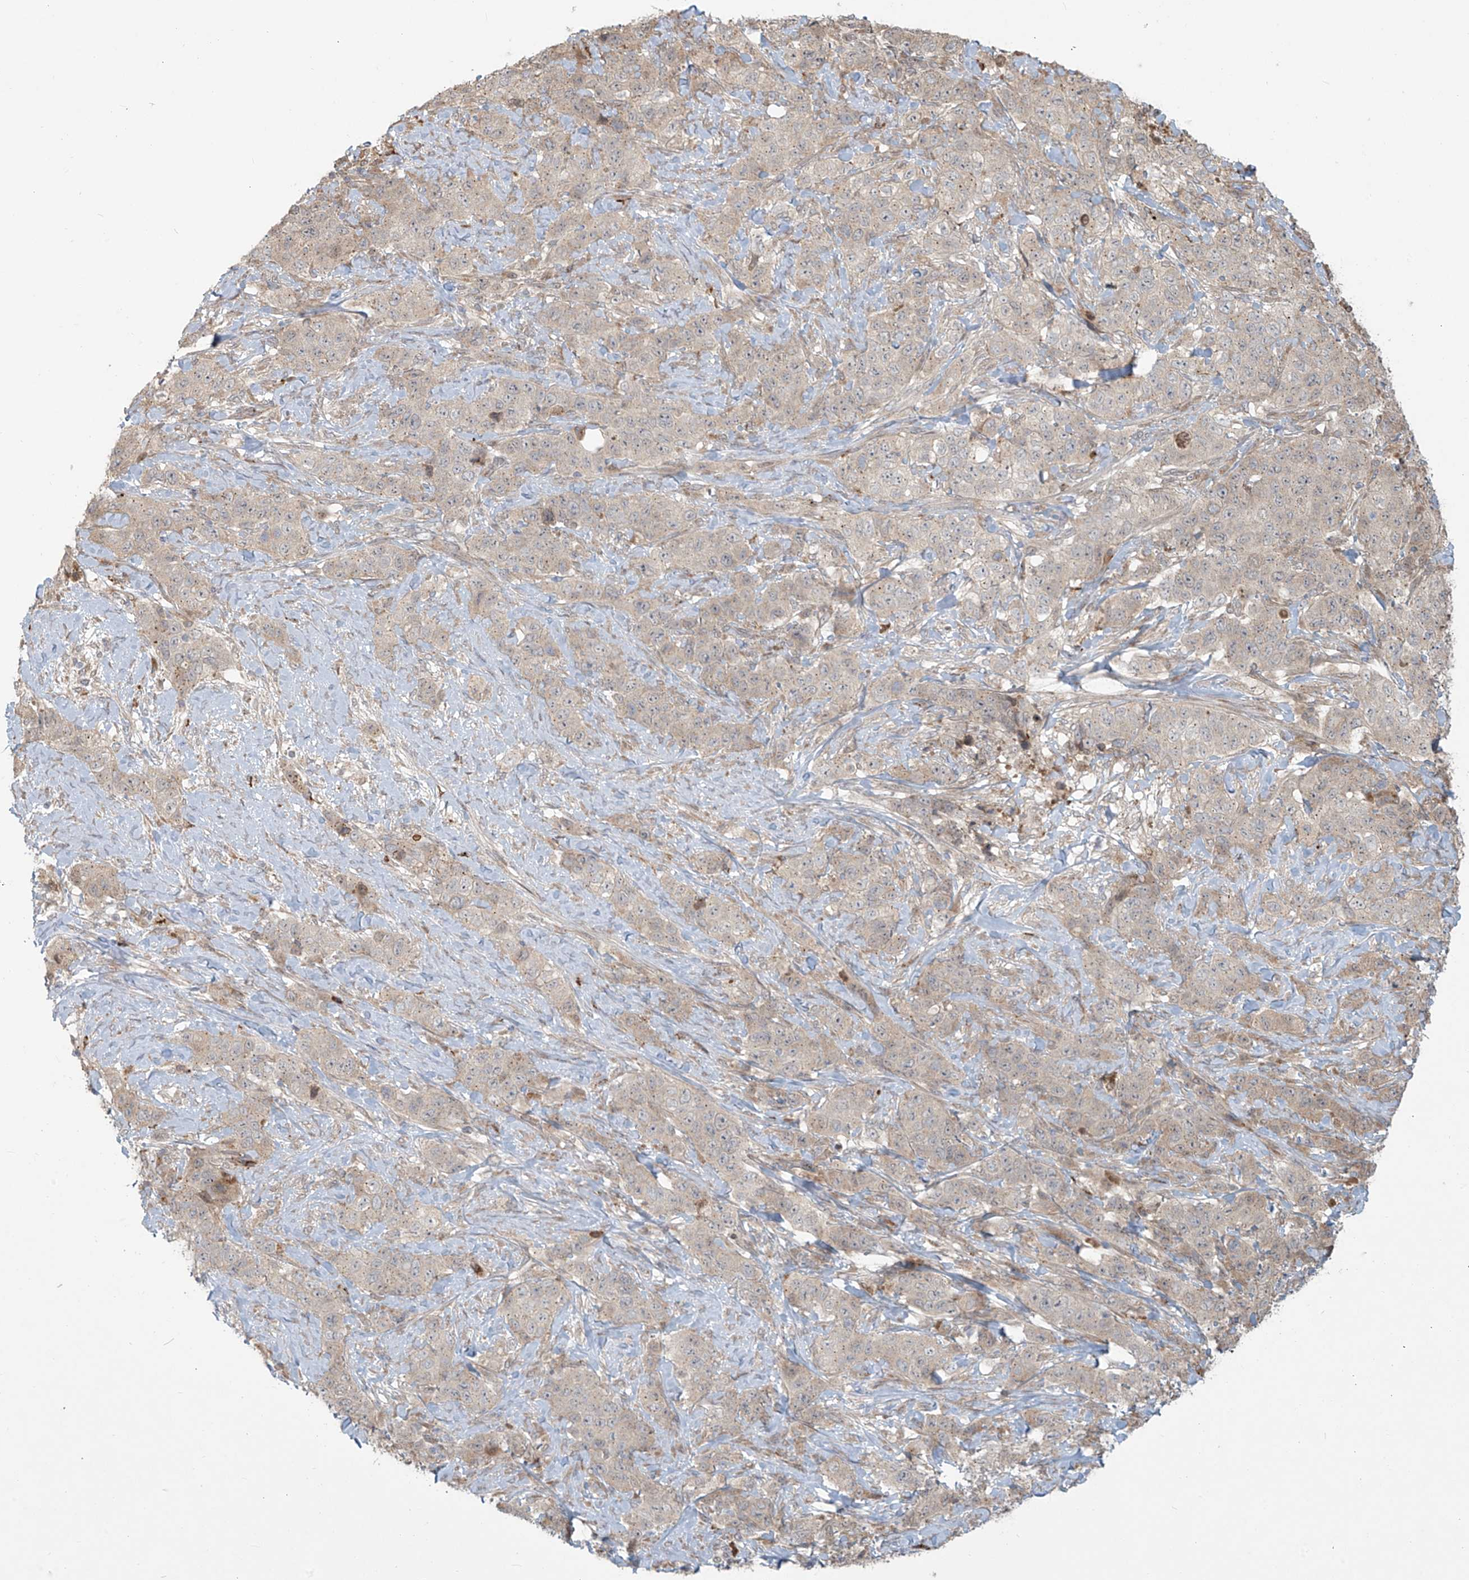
{"staining": {"intensity": "weak", "quantity": "<25%", "location": "cytoplasmic/membranous"}, "tissue": "stomach cancer", "cell_type": "Tumor cells", "image_type": "cancer", "snomed": [{"axis": "morphology", "description": "Adenocarcinoma, NOS"}, {"axis": "topography", "description": "Stomach"}], "caption": "Stomach adenocarcinoma was stained to show a protein in brown. There is no significant expression in tumor cells.", "gene": "PLEKHM3", "patient": {"sex": "male", "age": 48}}